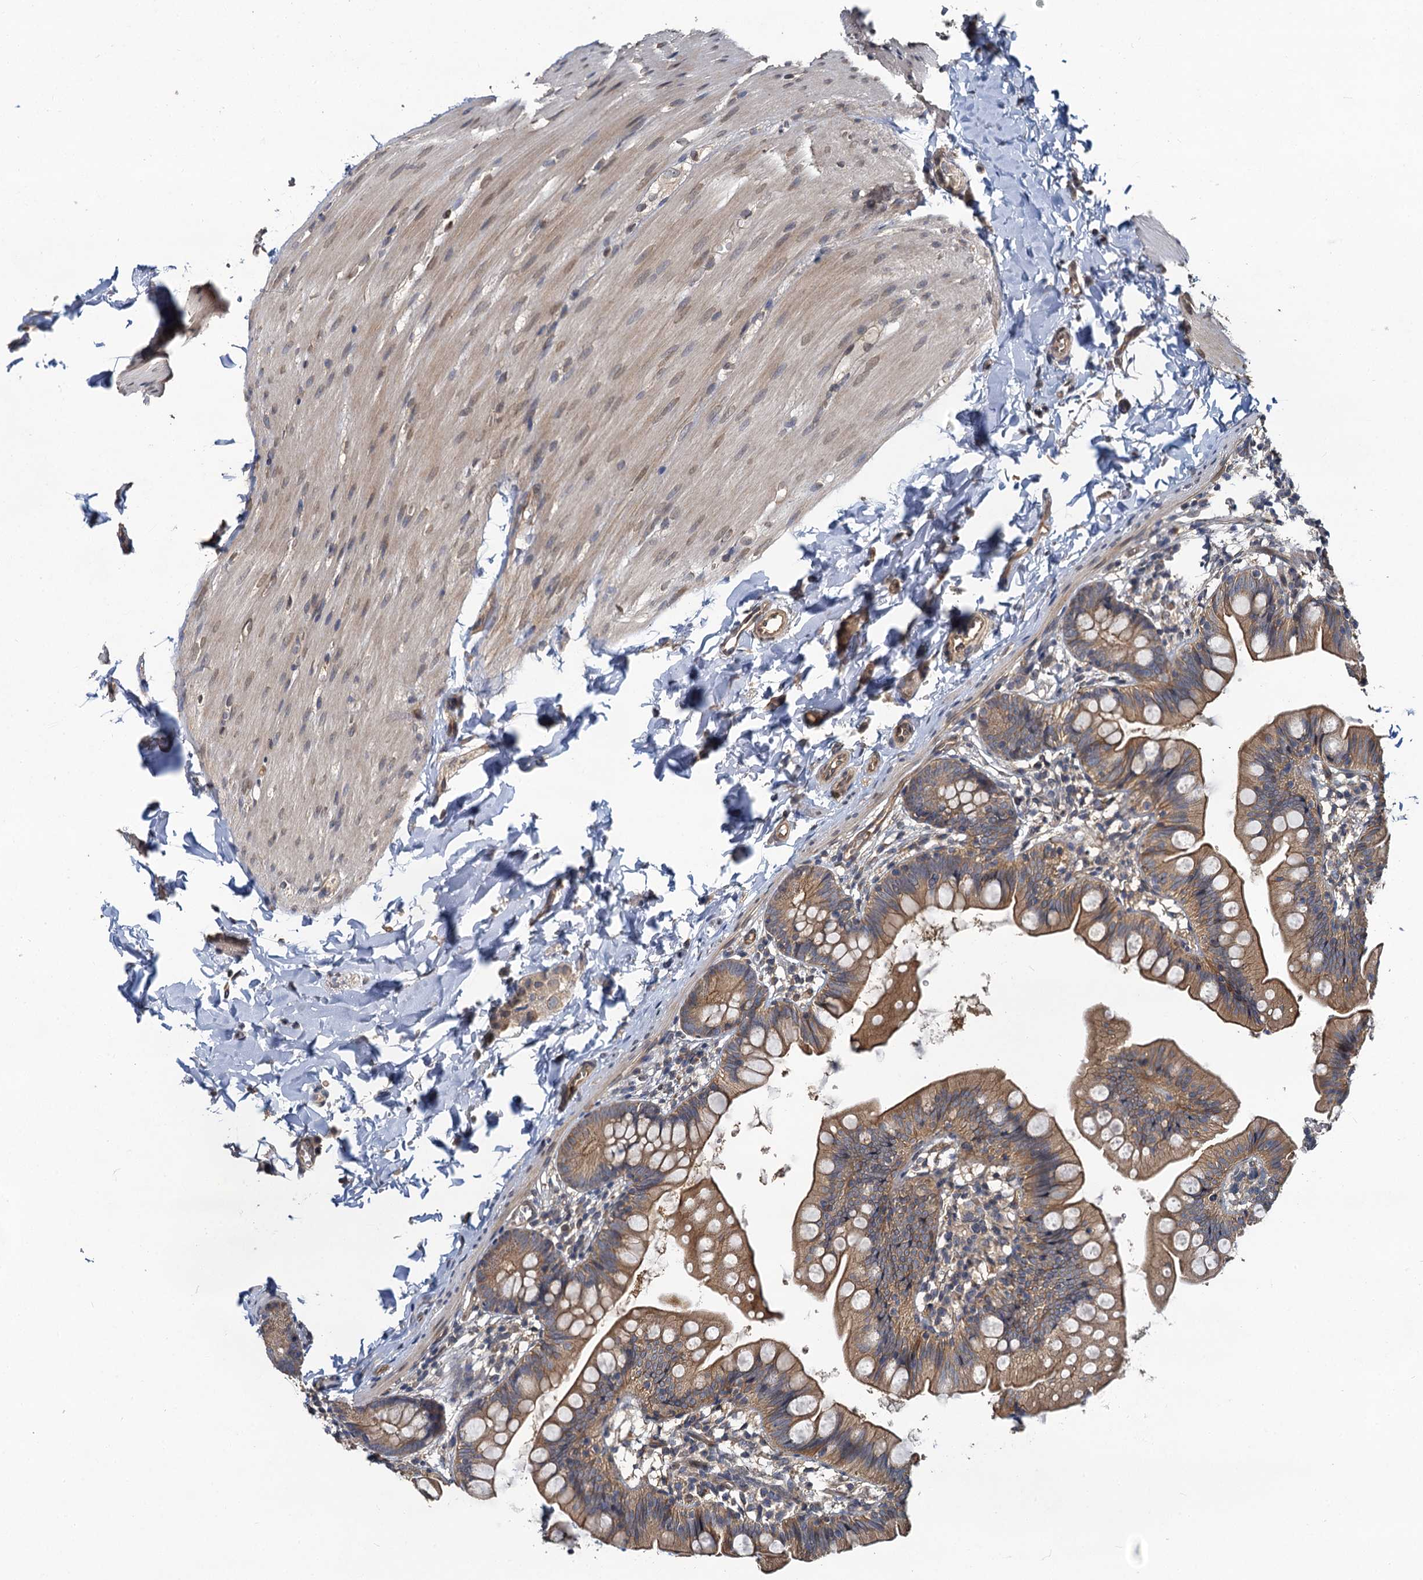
{"staining": {"intensity": "moderate", "quantity": ">75%", "location": "cytoplasmic/membranous"}, "tissue": "small intestine", "cell_type": "Glandular cells", "image_type": "normal", "snomed": [{"axis": "morphology", "description": "Normal tissue, NOS"}, {"axis": "topography", "description": "Small intestine"}], "caption": "The image exhibits a brown stain indicating the presence of a protein in the cytoplasmic/membranous of glandular cells in small intestine. The staining was performed using DAB, with brown indicating positive protein expression. Nuclei are stained blue with hematoxylin.", "gene": "ZNF324", "patient": {"sex": "male", "age": 7}}